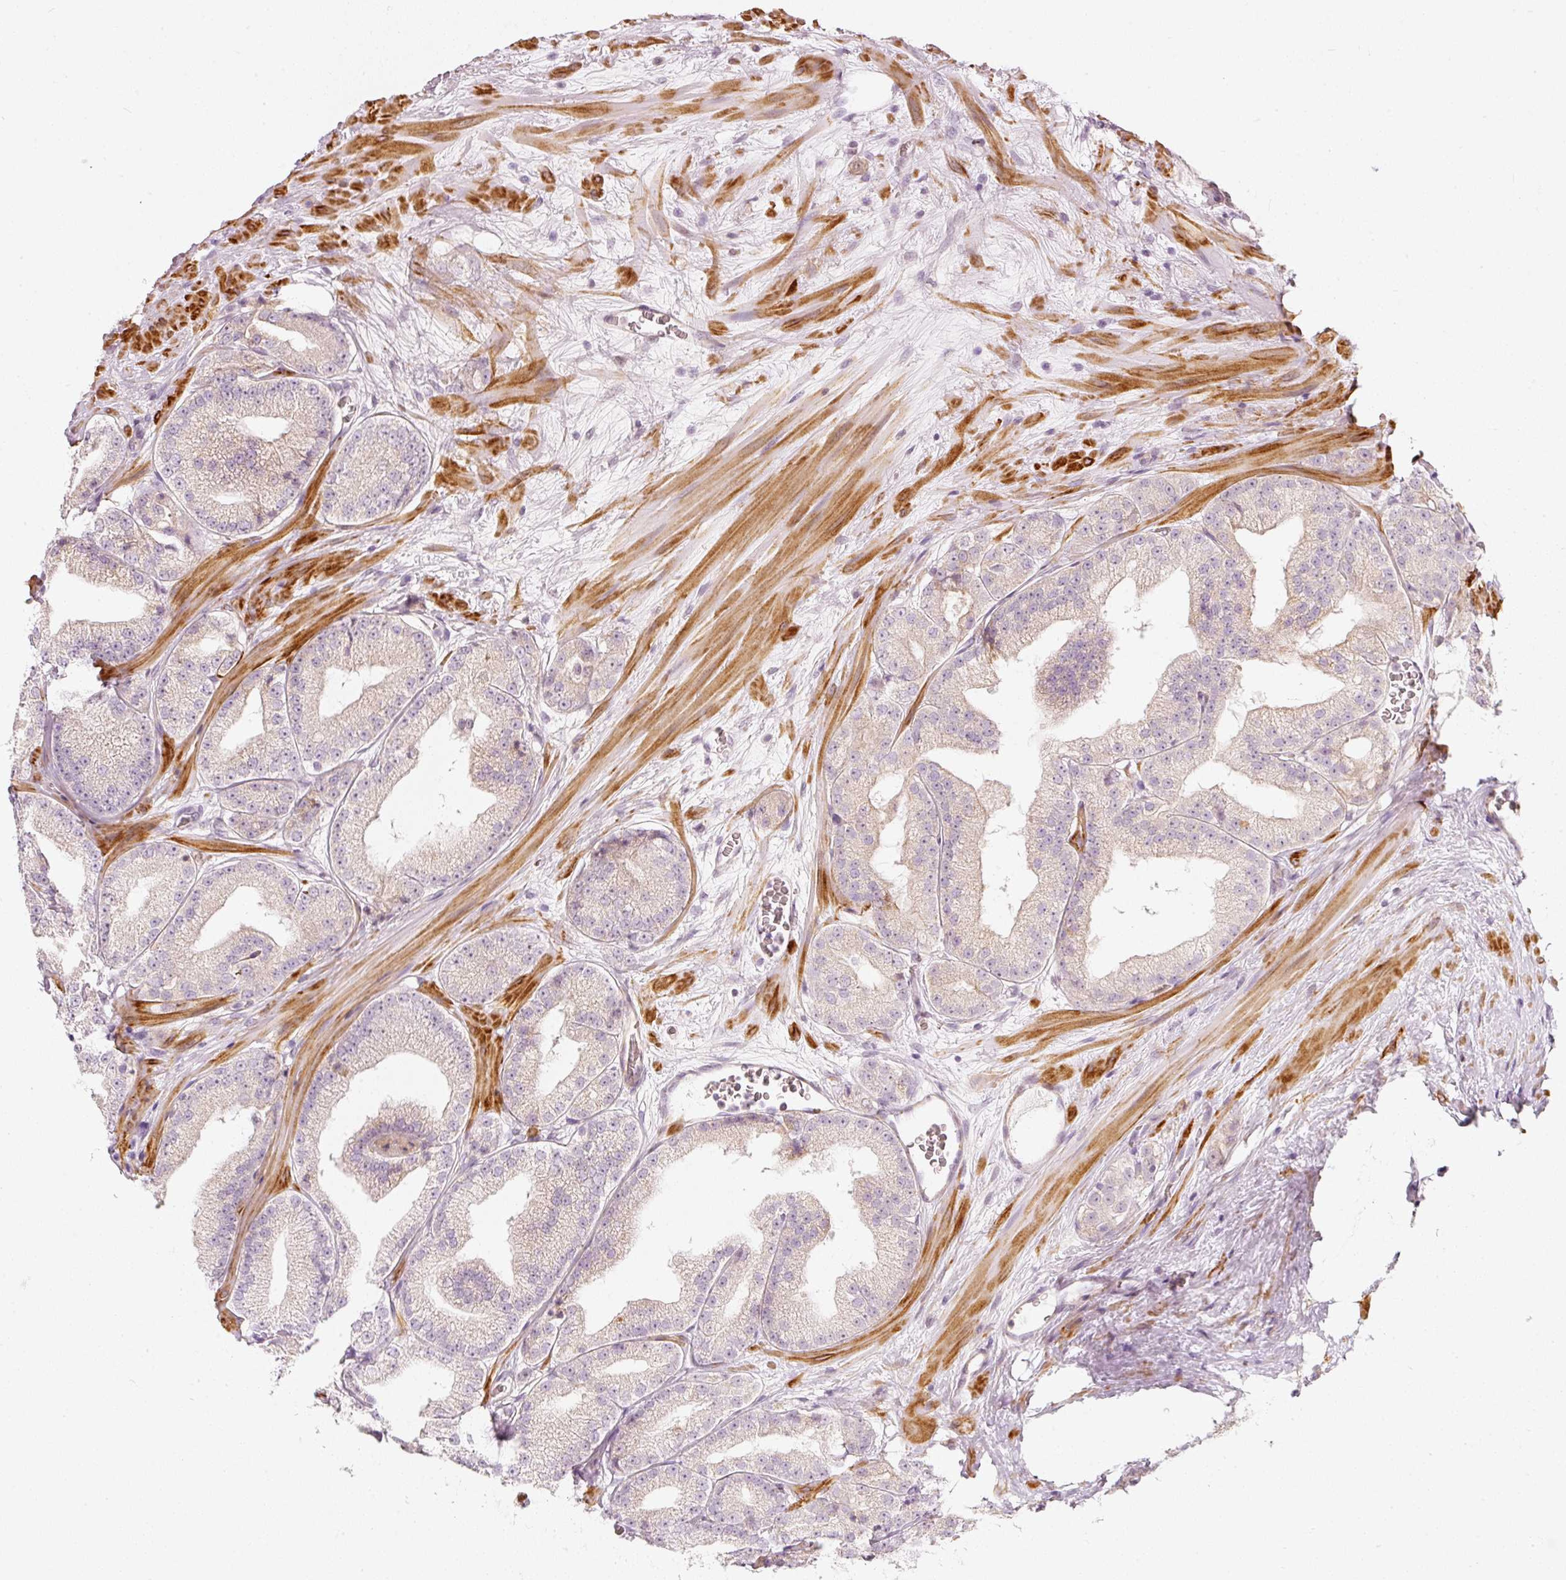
{"staining": {"intensity": "negative", "quantity": "none", "location": "none"}, "tissue": "prostate cancer", "cell_type": "Tumor cells", "image_type": "cancer", "snomed": [{"axis": "morphology", "description": "Adenocarcinoma, High grade"}, {"axis": "topography", "description": "Prostate"}], "caption": "Immunohistochemistry of prostate cancer (high-grade adenocarcinoma) reveals no expression in tumor cells.", "gene": "KCNQ1", "patient": {"sex": "male", "age": 68}}